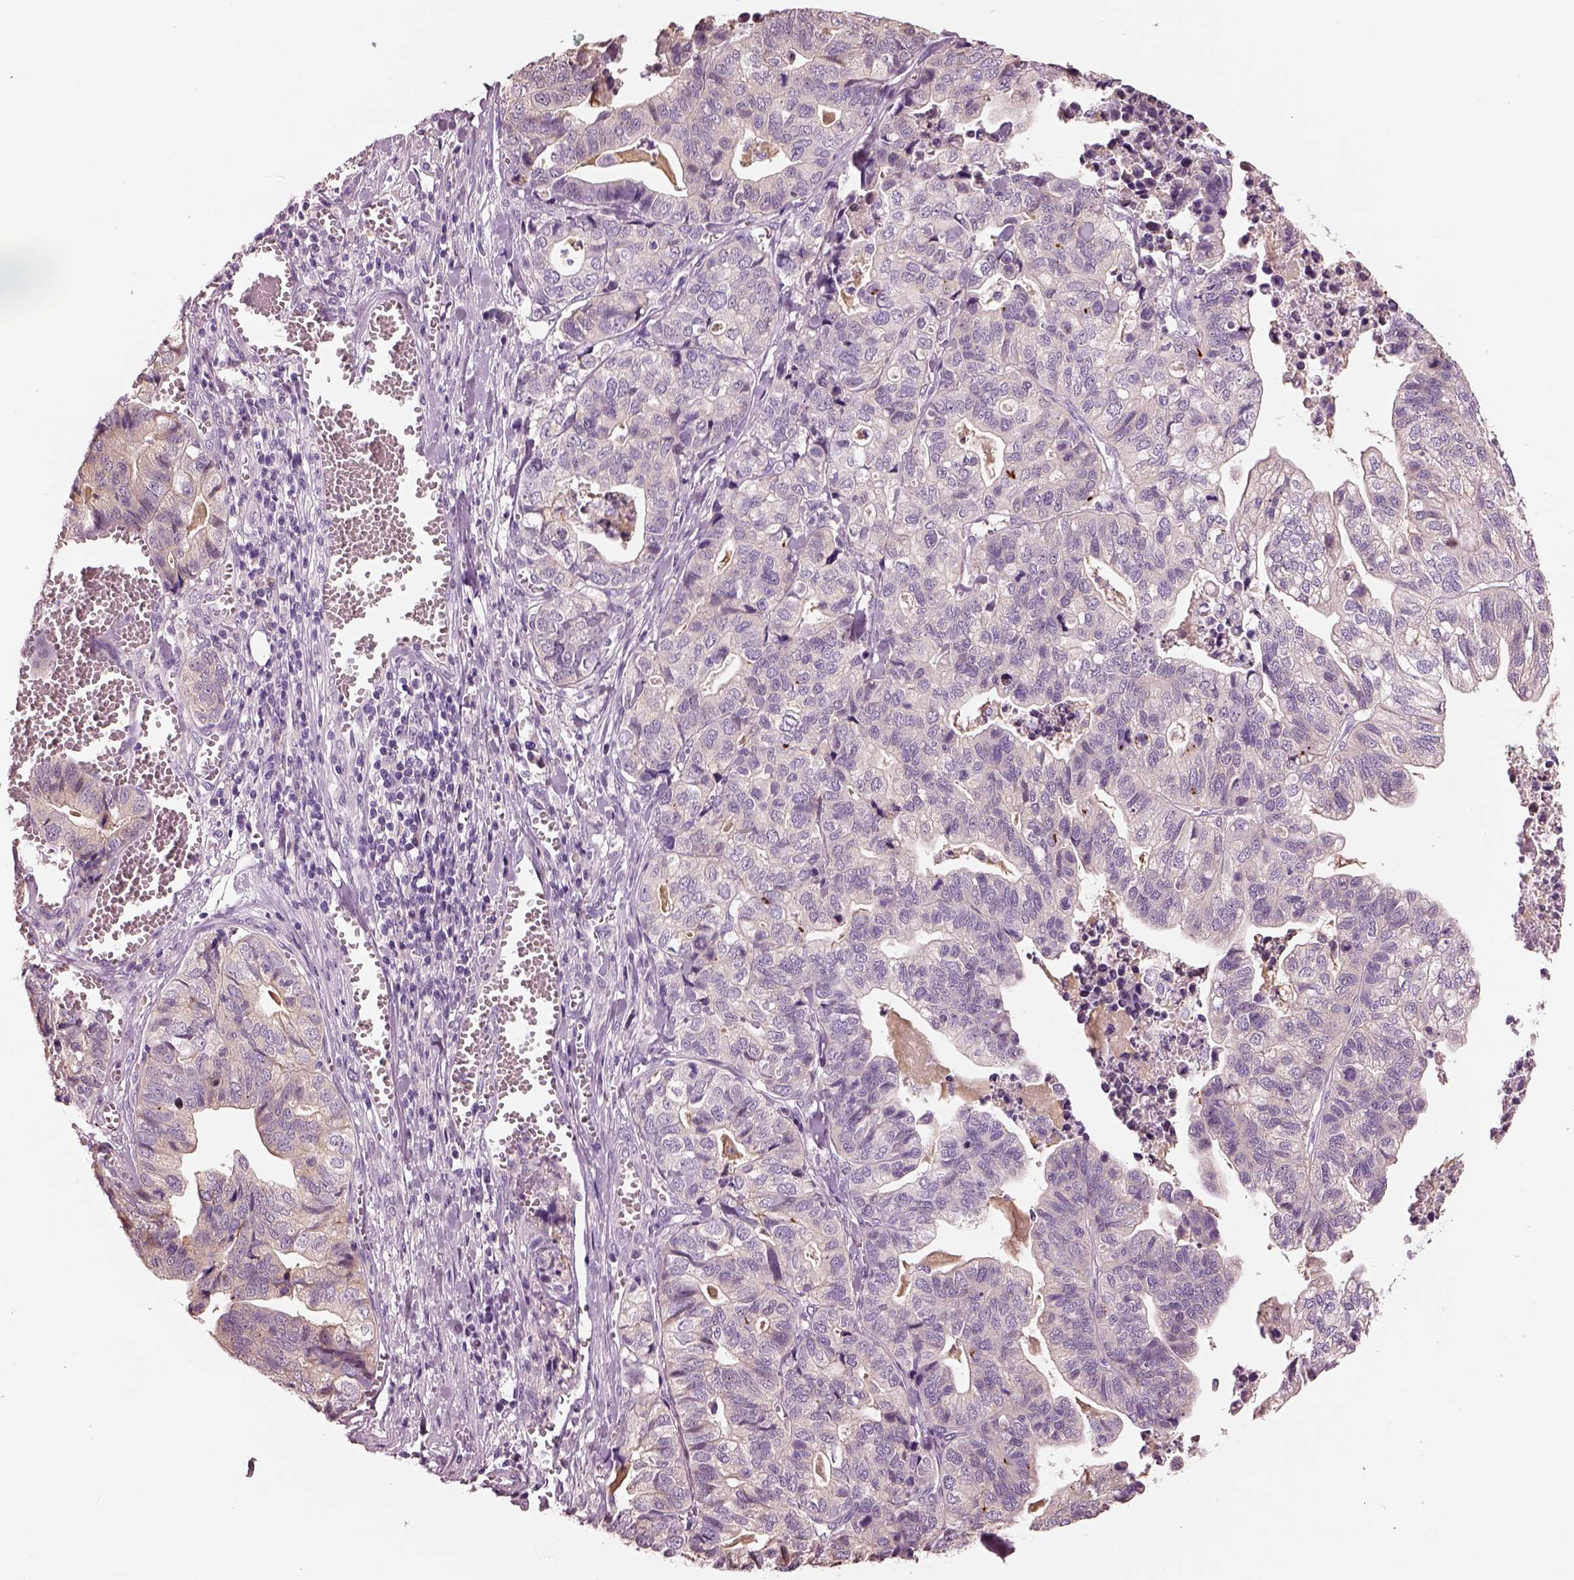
{"staining": {"intensity": "negative", "quantity": "none", "location": "none"}, "tissue": "stomach cancer", "cell_type": "Tumor cells", "image_type": "cancer", "snomed": [{"axis": "morphology", "description": "Adenocarcinoma, NOS"}, {"axis": "topography", "description": "Stomach, upper"}], "caption": "An immunohistochemistry (IHC) micrograph of stomach adenocarcinoma is shown. There is no staining in tumor cells of stomach adenocarcinoma.", "gene": "ELSPBP1", "patient": {"sex": "female", "age": 67}}